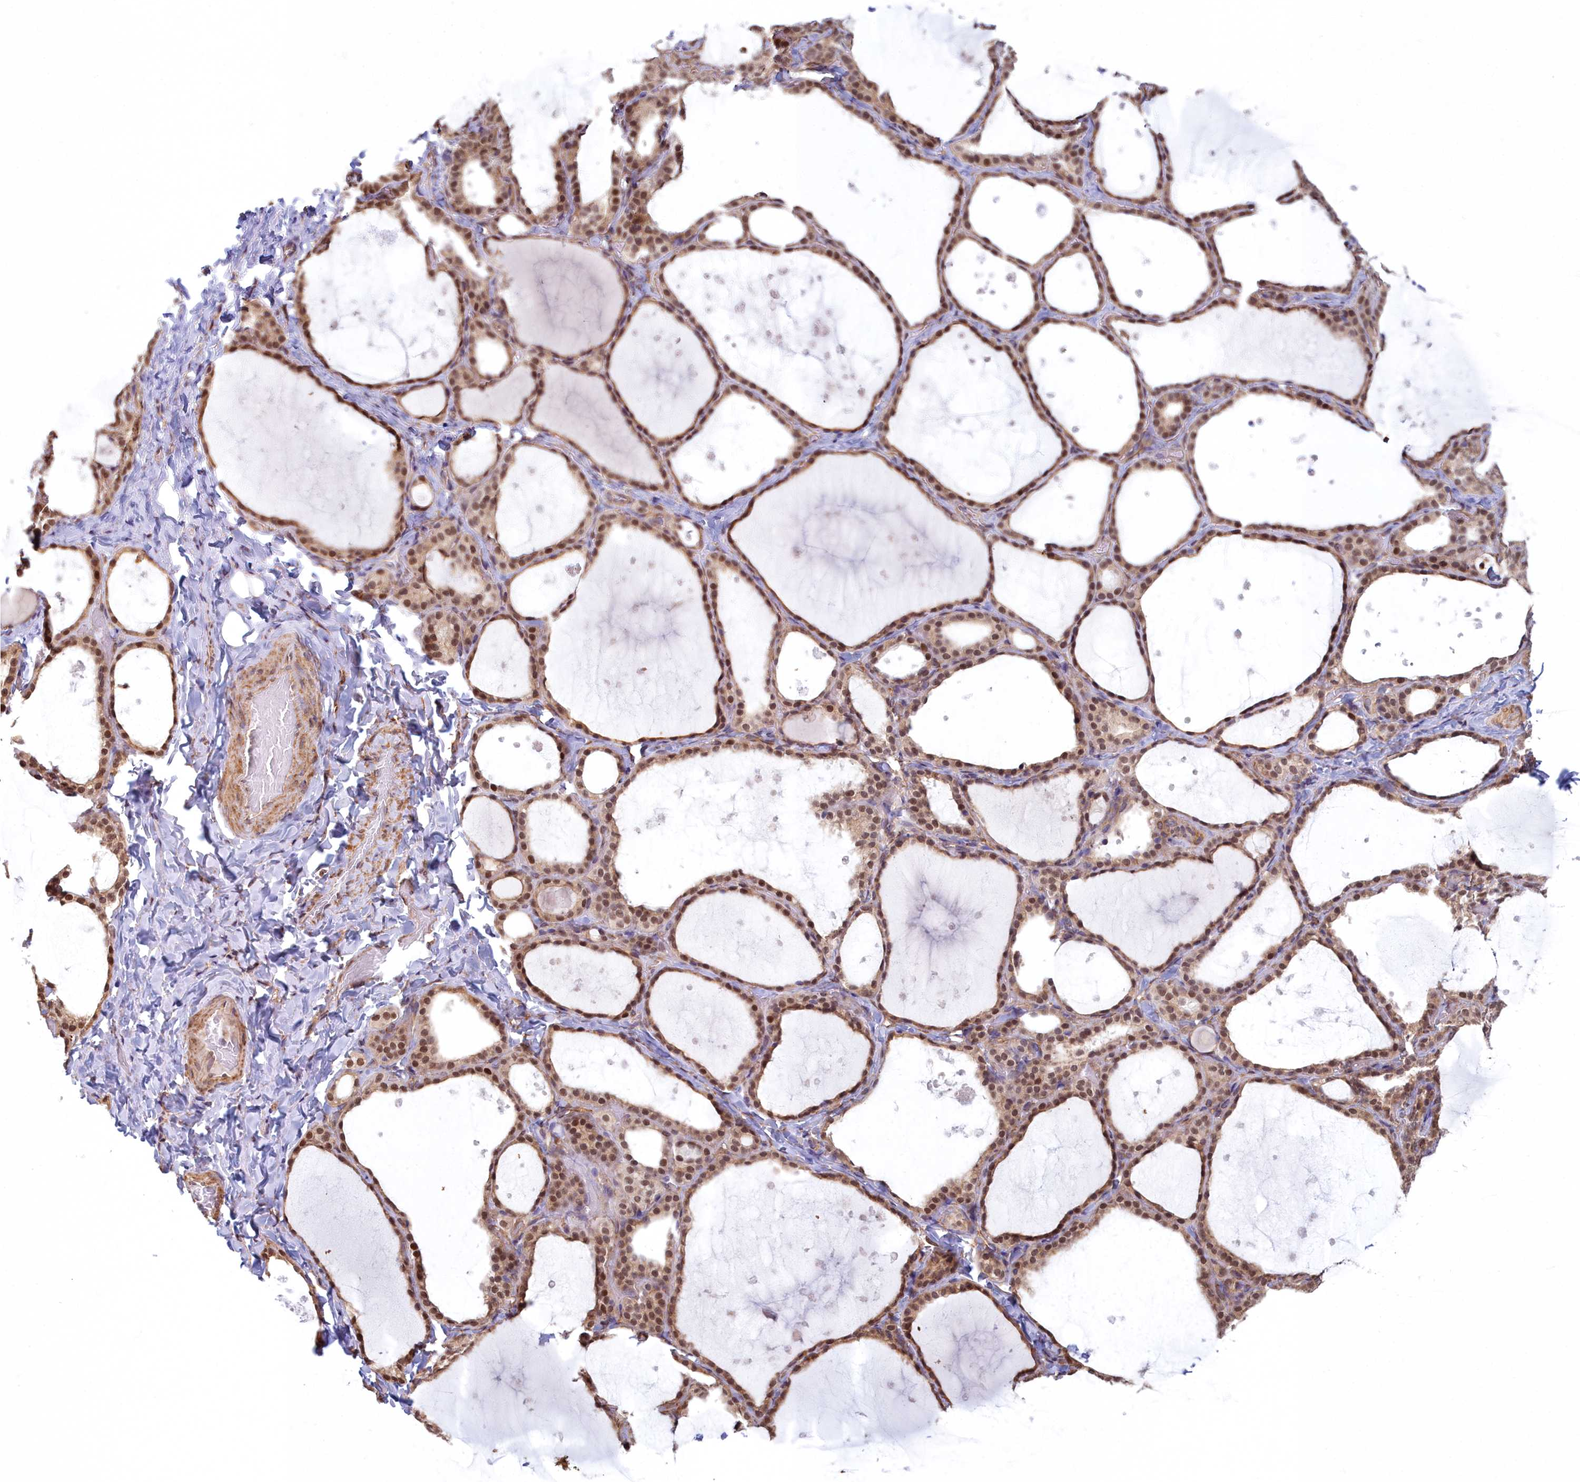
{"staining": {"intensity": "strong", "quantity": ">75%", "location": "cytoplasmic/membranous,nuclear"}, "tissue": "thyroid gland", "cell_type": "Glandular cells", "image_type": "normal", "snomed": [{"axis": "morphology", "description": "Normal tissue, NOS"}, {"axis": "topography", "description": "Thyroid gland"}], "caption": "Glandular cells display high levels of strong cytoplasmic/membranous,nuclear expression in about >75% of cells in benign human thyroid gland.", "gene": "MAK16", "patient": {"sex": "female", "age": 44}}